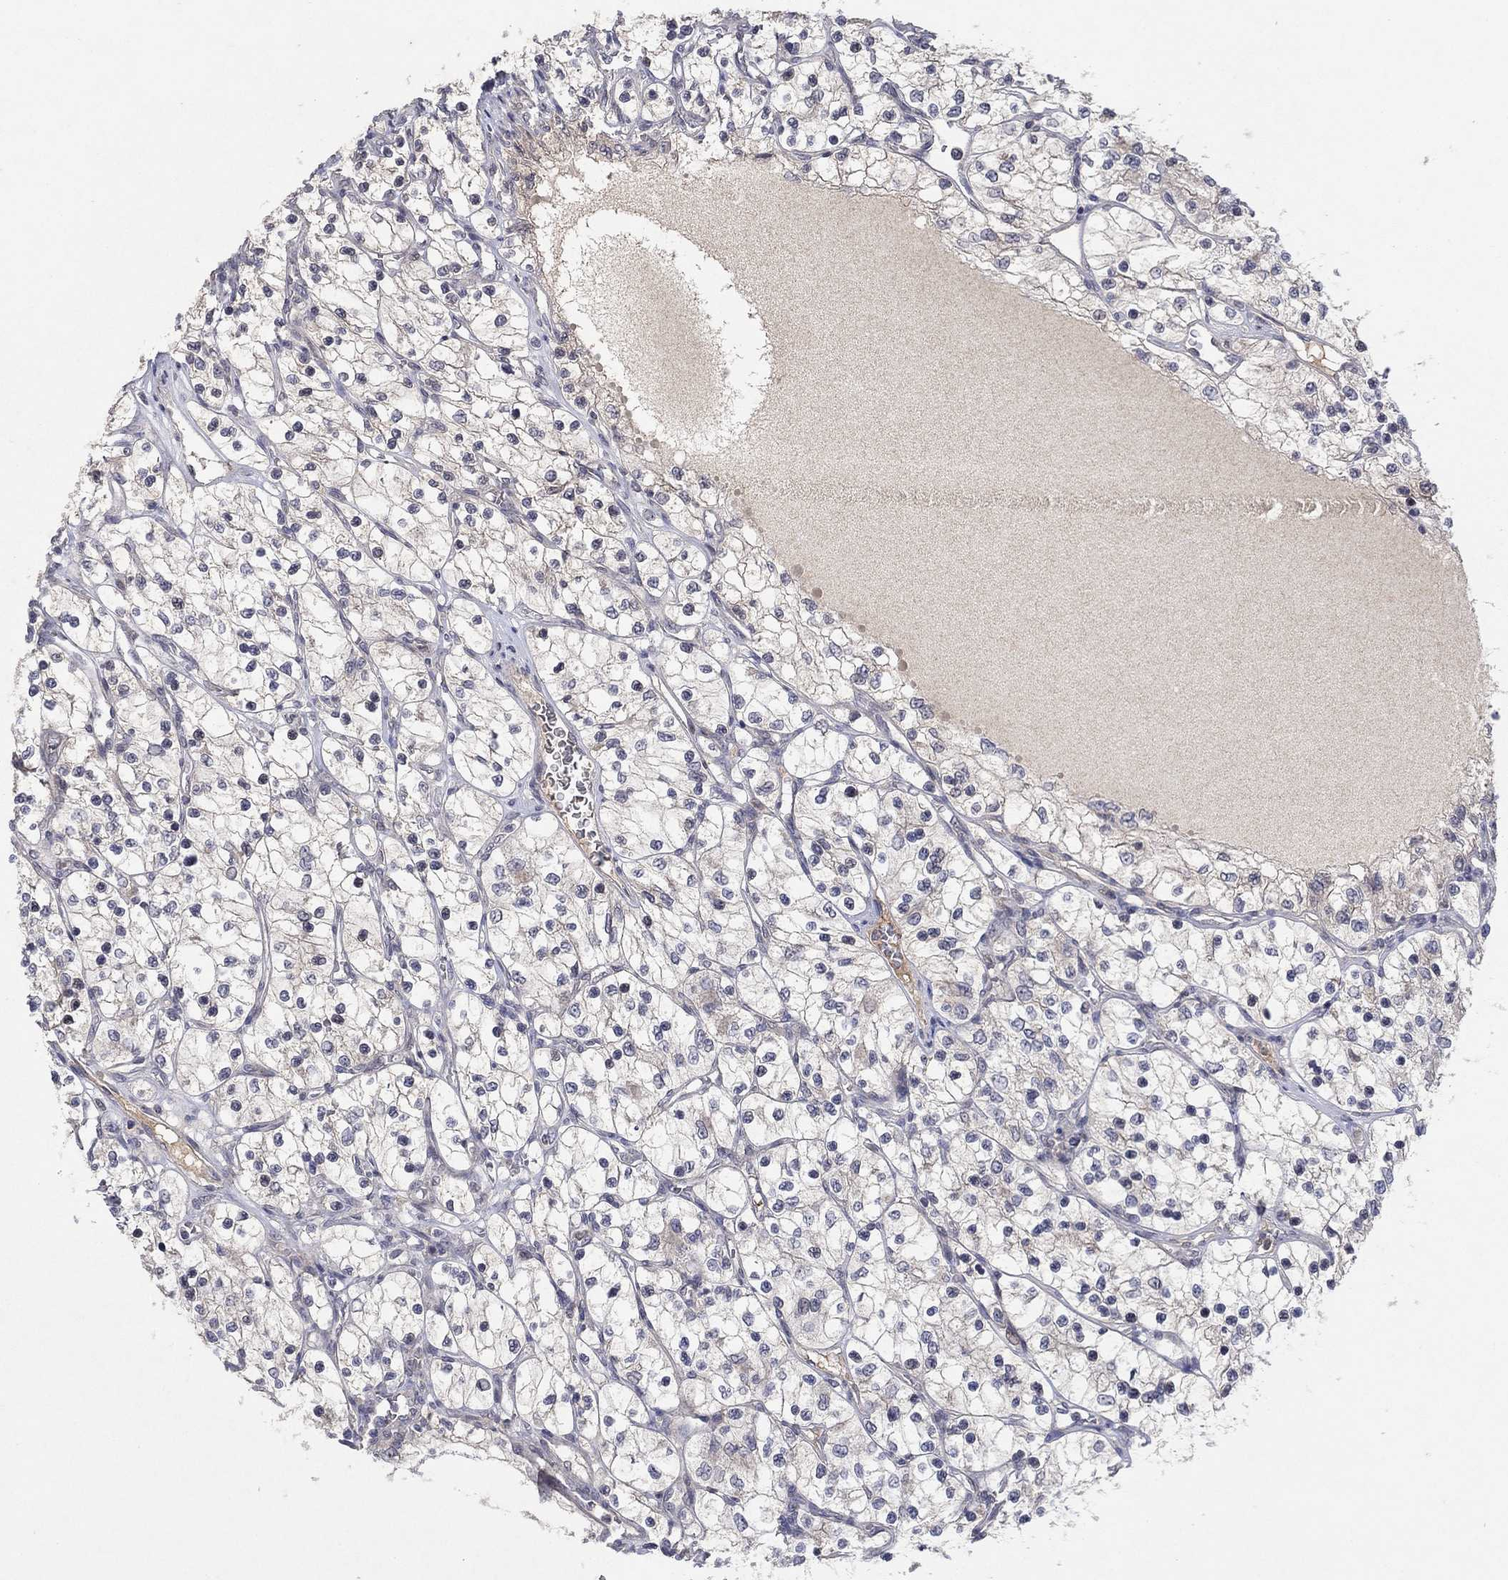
{"staining": {"intensity": "negative", "quantity": "none", "location": "none"}, "tissue": "renal cancer", "cell_type": "Tumor cells", "image_type": "cancer", "snomed": [{"axis": "morphology", "description": "Adenocarcinoma, NOS"}, {"axis": "topography", "description": "Kidney"}], "caption": "The photomicrograph shows no staining of tumor cells in adenocarcinoma (renal). (DAB immunohistochemistry (IHC), high magnification).", "gene": "IL4", "patient": {"sex": "female", "age": 69}}